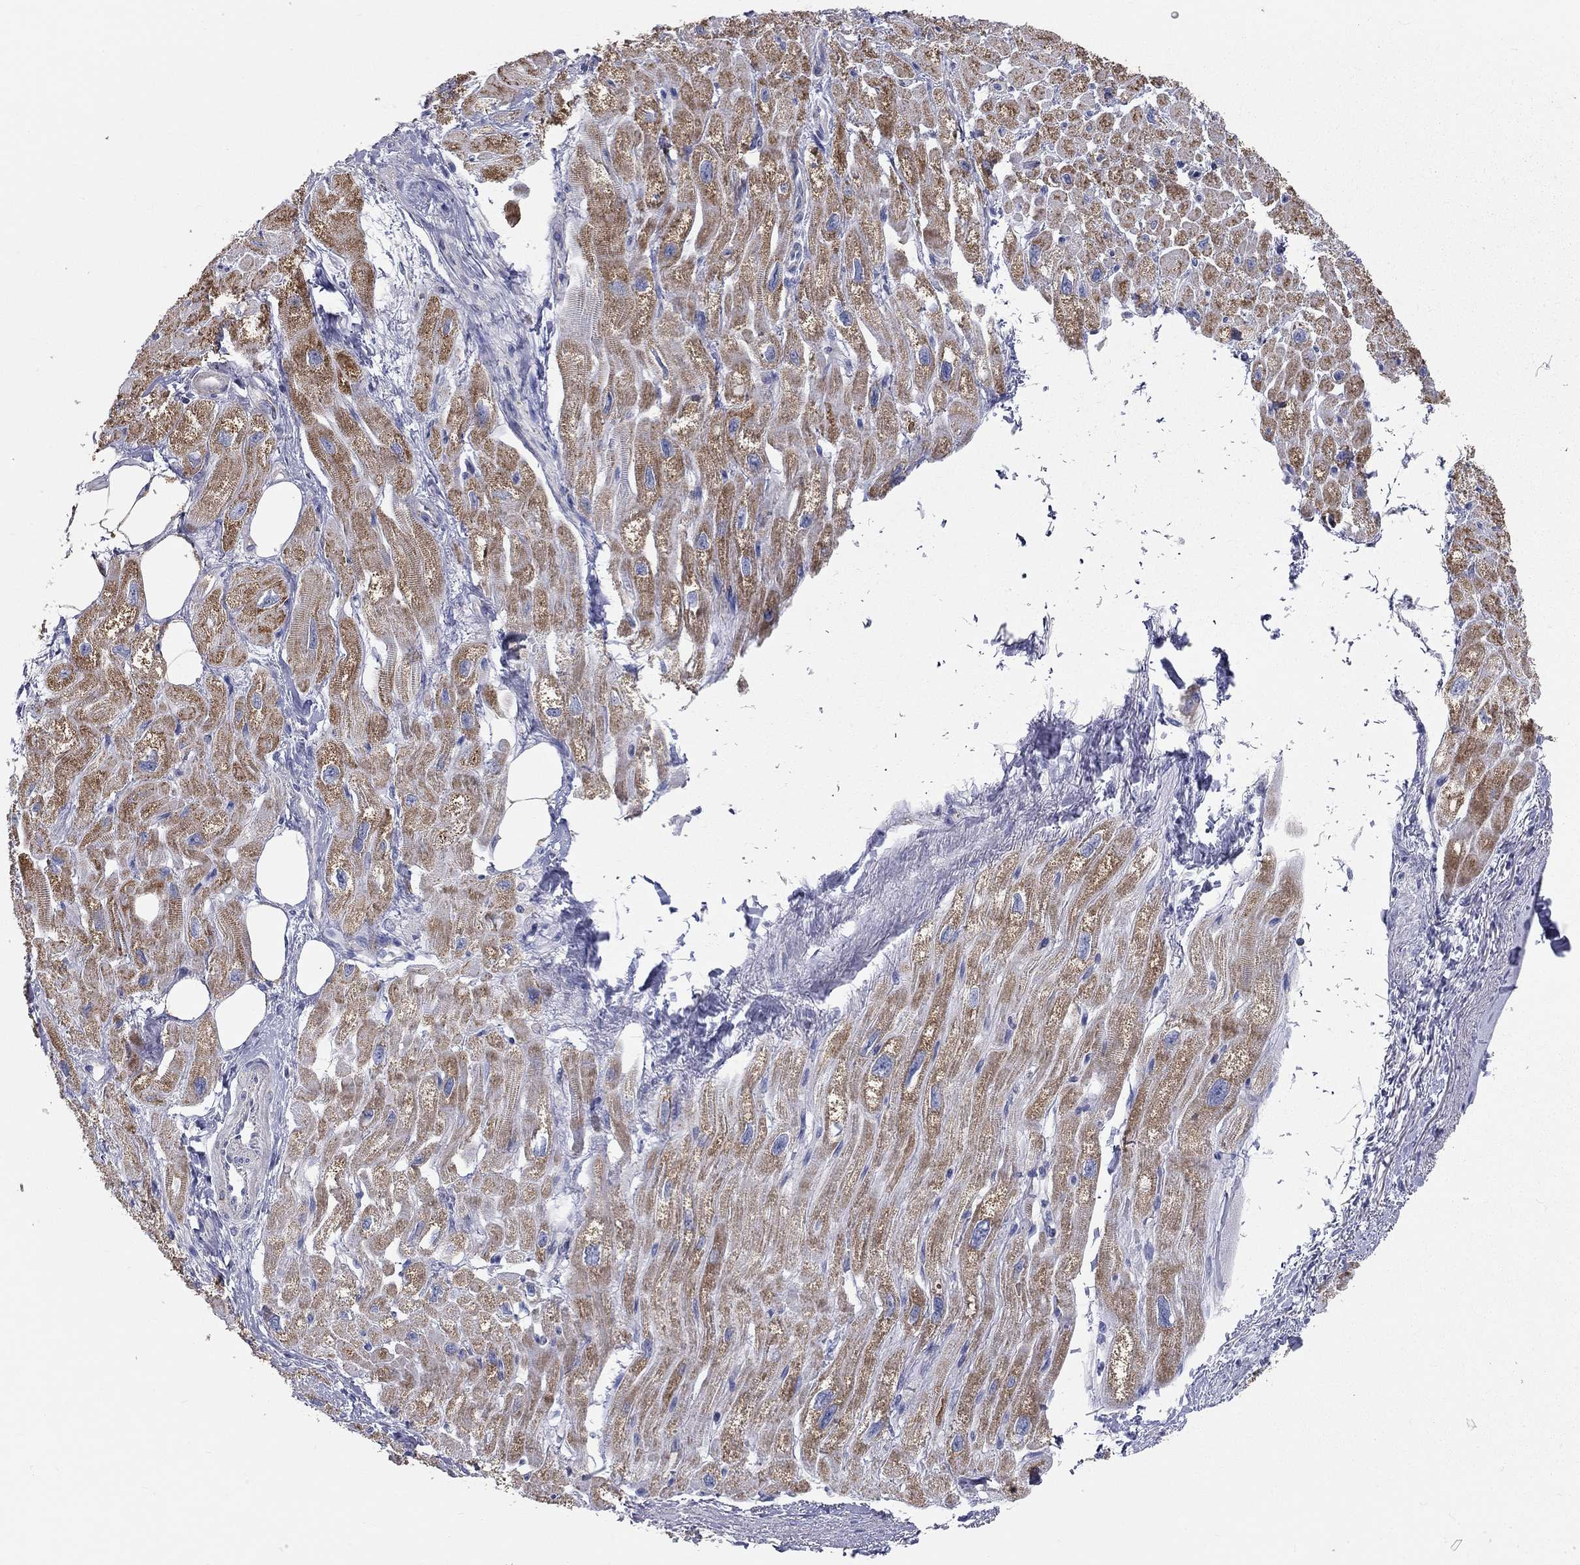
{"staining": {"intensity": "strong", "quantity": "25%-75%", "location": "cytoplasmic/membranous"}, "tissue": "heart muscle", "cell_type": "Cardiomyocytes", "image_type": "normal", "snomed": [{"axis": "morphology", "description": "Normal tissue, NOS"}, {"axis": "topography", "description": "Heart"}], "caption": "Protein staining of normal heart muscle reveals strong cytoplasmic/membranous positivity in about 25%-75% of cardiomyocytes.", "gene": "CFAP161", "patient": {"sex": "male", "age": 66}}